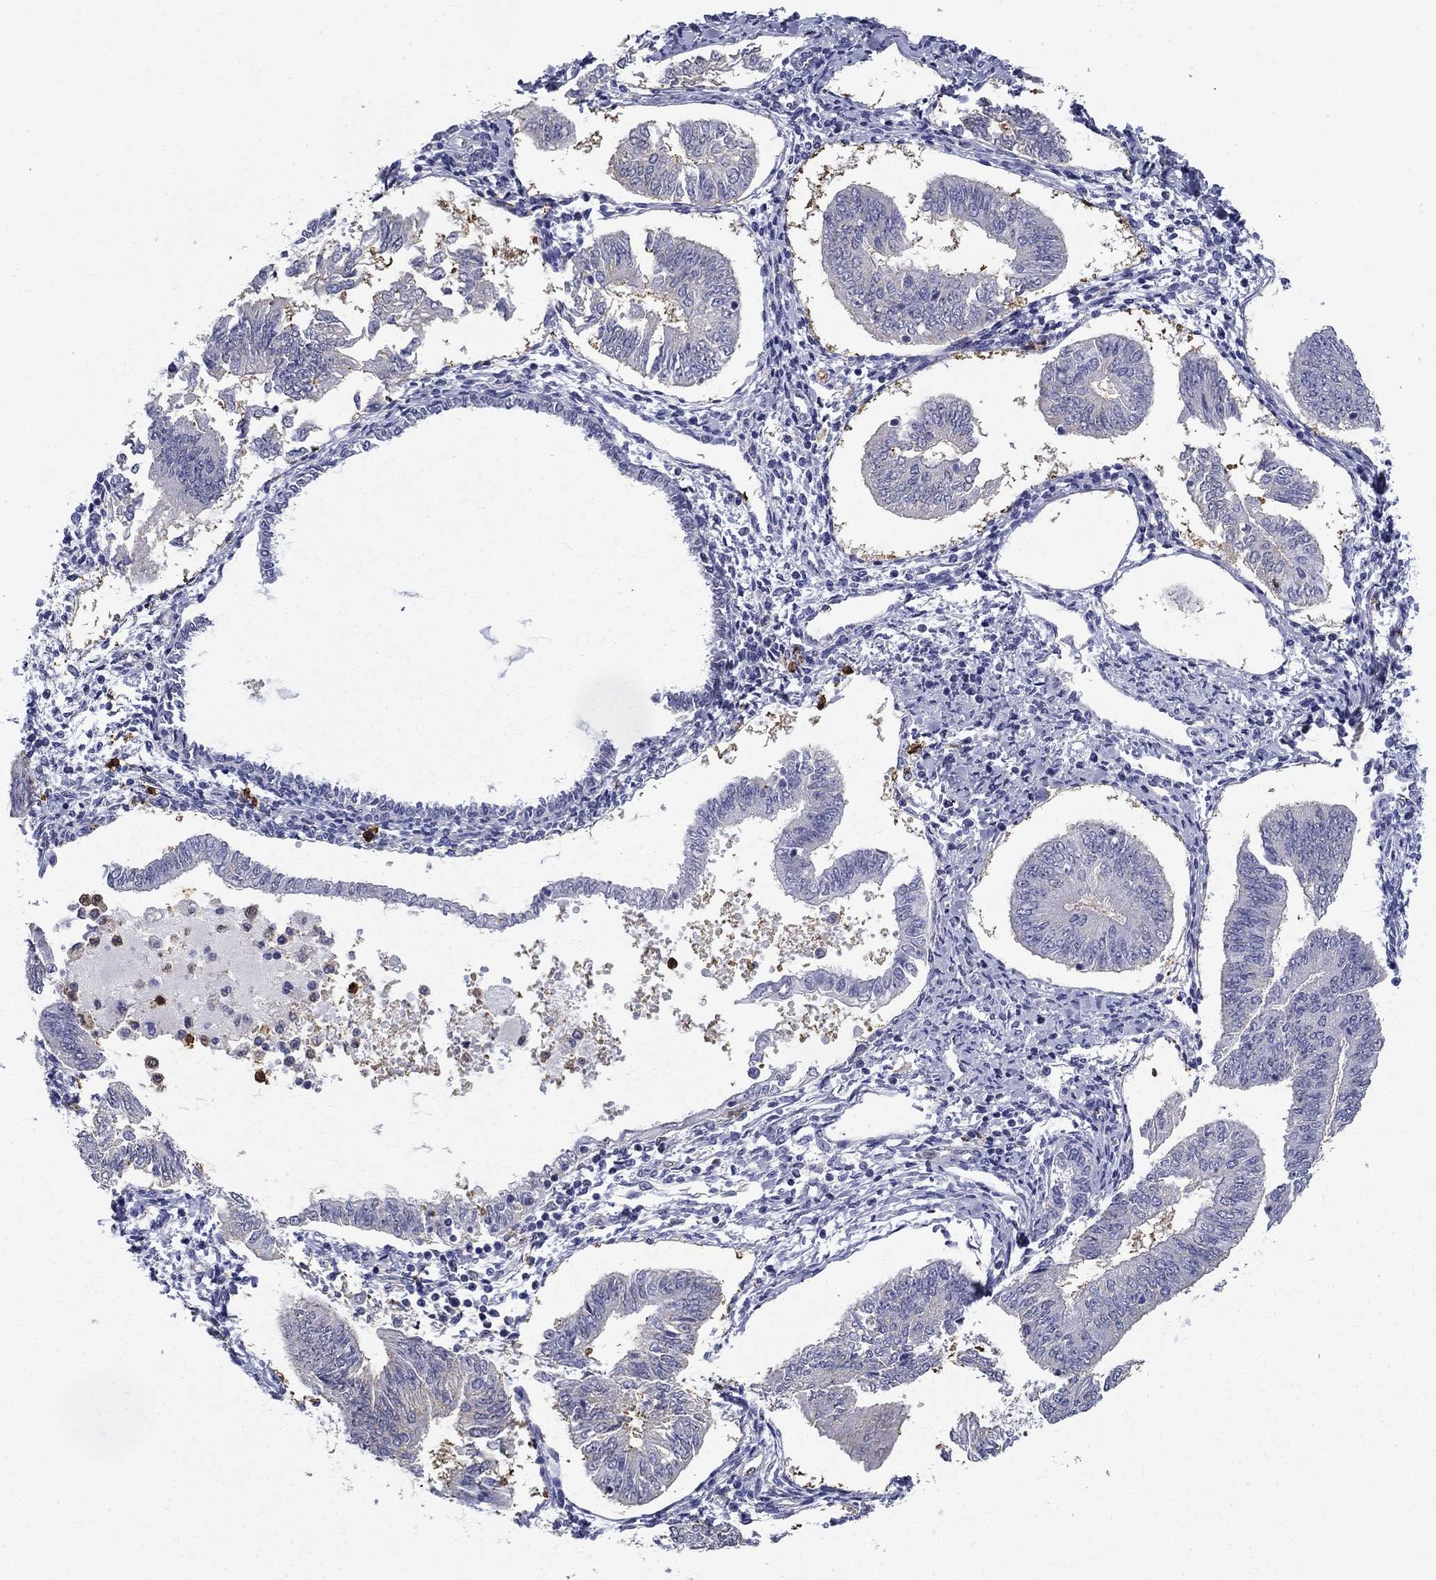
{"staining": {"intensity": "negative", "quantity": "none", "location": "none"}, "tissue": "endometrial cancer", "cell_type": "Tumor cells", "image_type": "cancer", "snomed": [{"axis": "morphology", "description": "Adenocarcinoma, NOS"}, {"axis": "topography", "description": "Endometrium"}], "caption": "The micrograph displays no staining of tumor cells in endometrial cancer (adenocarcinoma). (Brightfield microscopy of DAB (3,3'-diaminobenzidine) IHC at high magnification).", "gene": "IGSF8", "patient": {"sex": "female", "age": 58}}